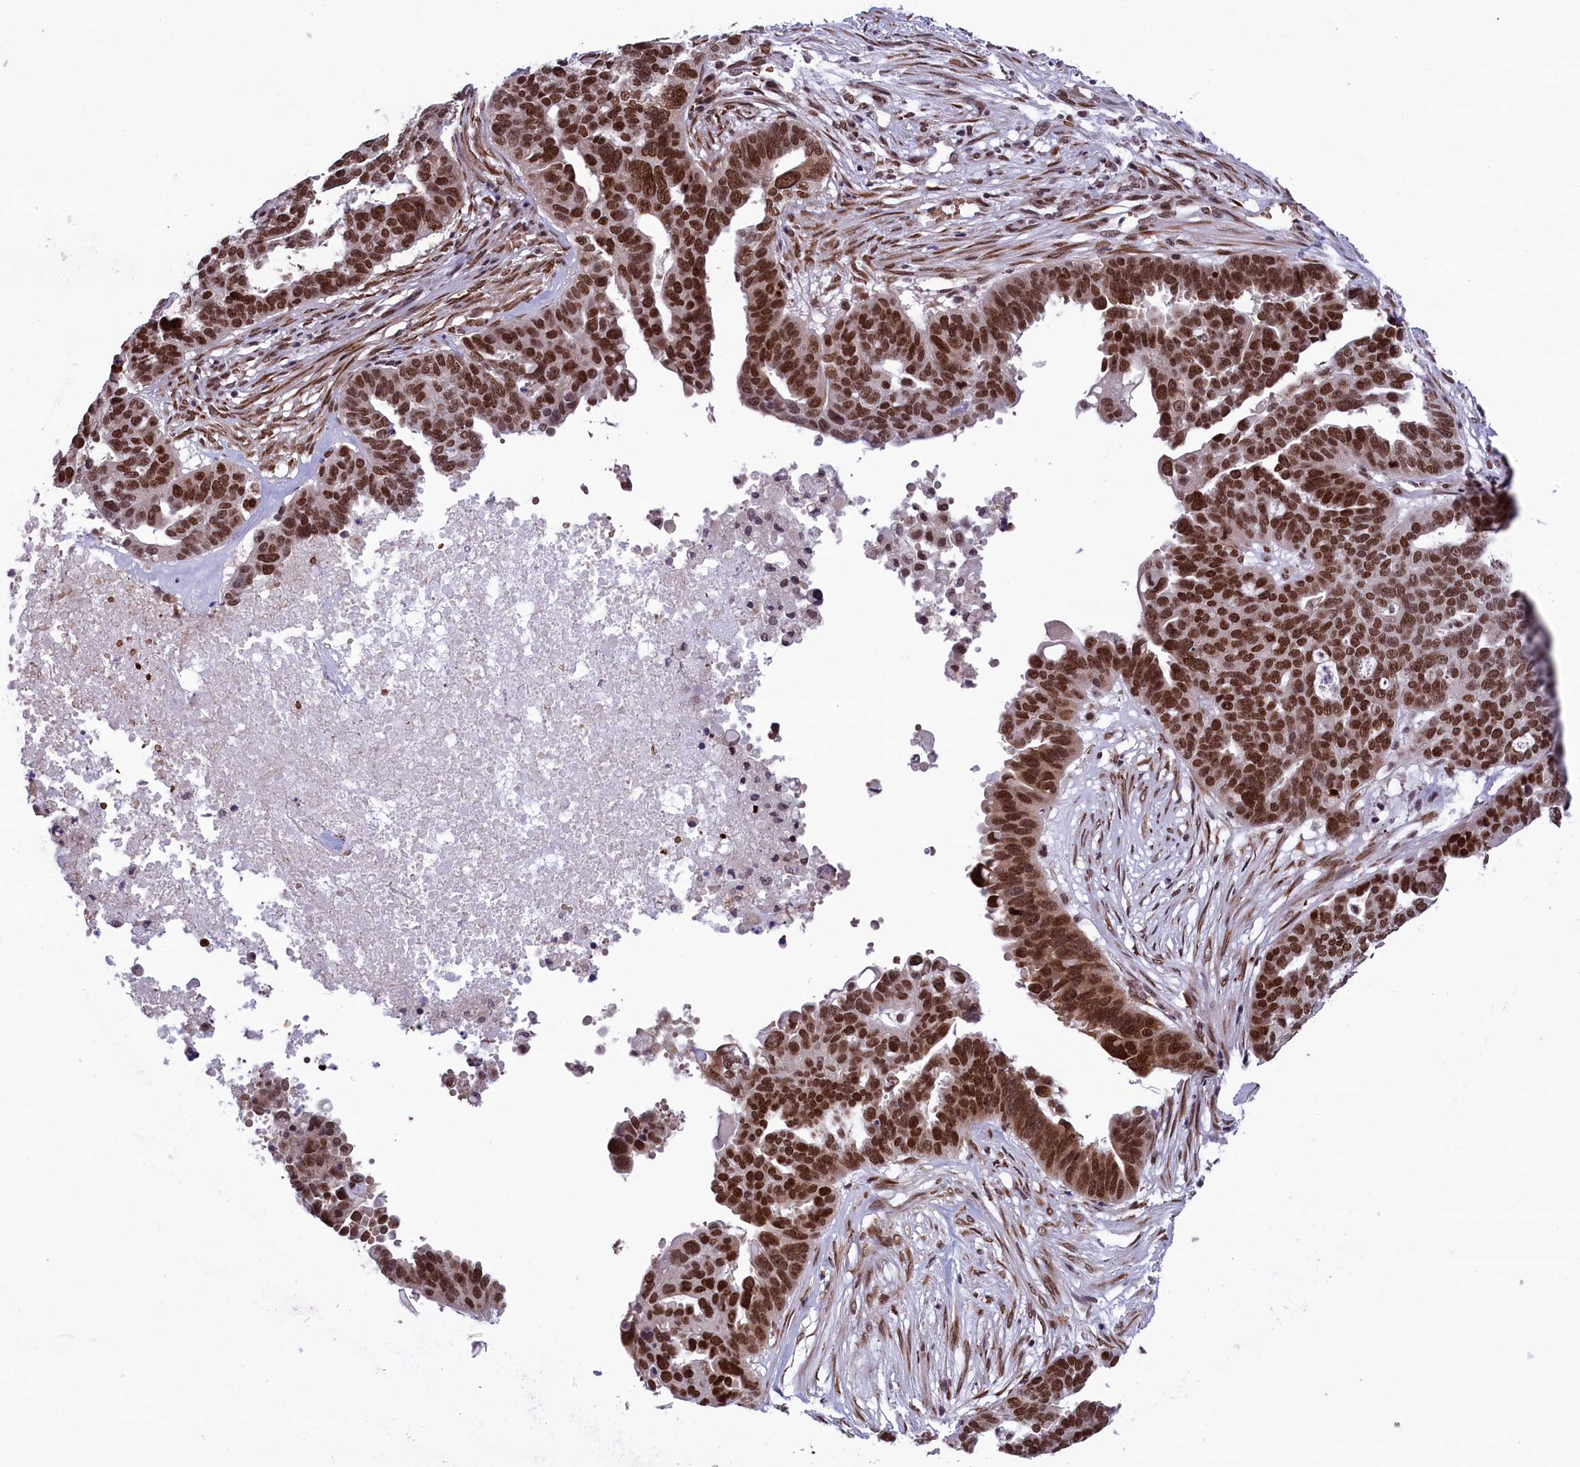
{"staining": {"intensity": "strong", "quantity": ">75%", "location": "nuclear"}, "tissue": "ovarian cancer", "cell_type": "Tumor cells", "image_type": "cancer", "snomed": [{"axis": "morphology", "description": "Cystadenocarcinoma, serous, NOS"}, {"axis": "topography", "description": "Ovary"}], "caption": "This is a histology image of immunohistochemistry (IHC) staining of serous cystadenocarcinoma (ovarian), which shows strong expression in the nuclear of tumor cells.", "gene": "MPHOSPH8", "patient": {"sex": "female", "age": 59}}